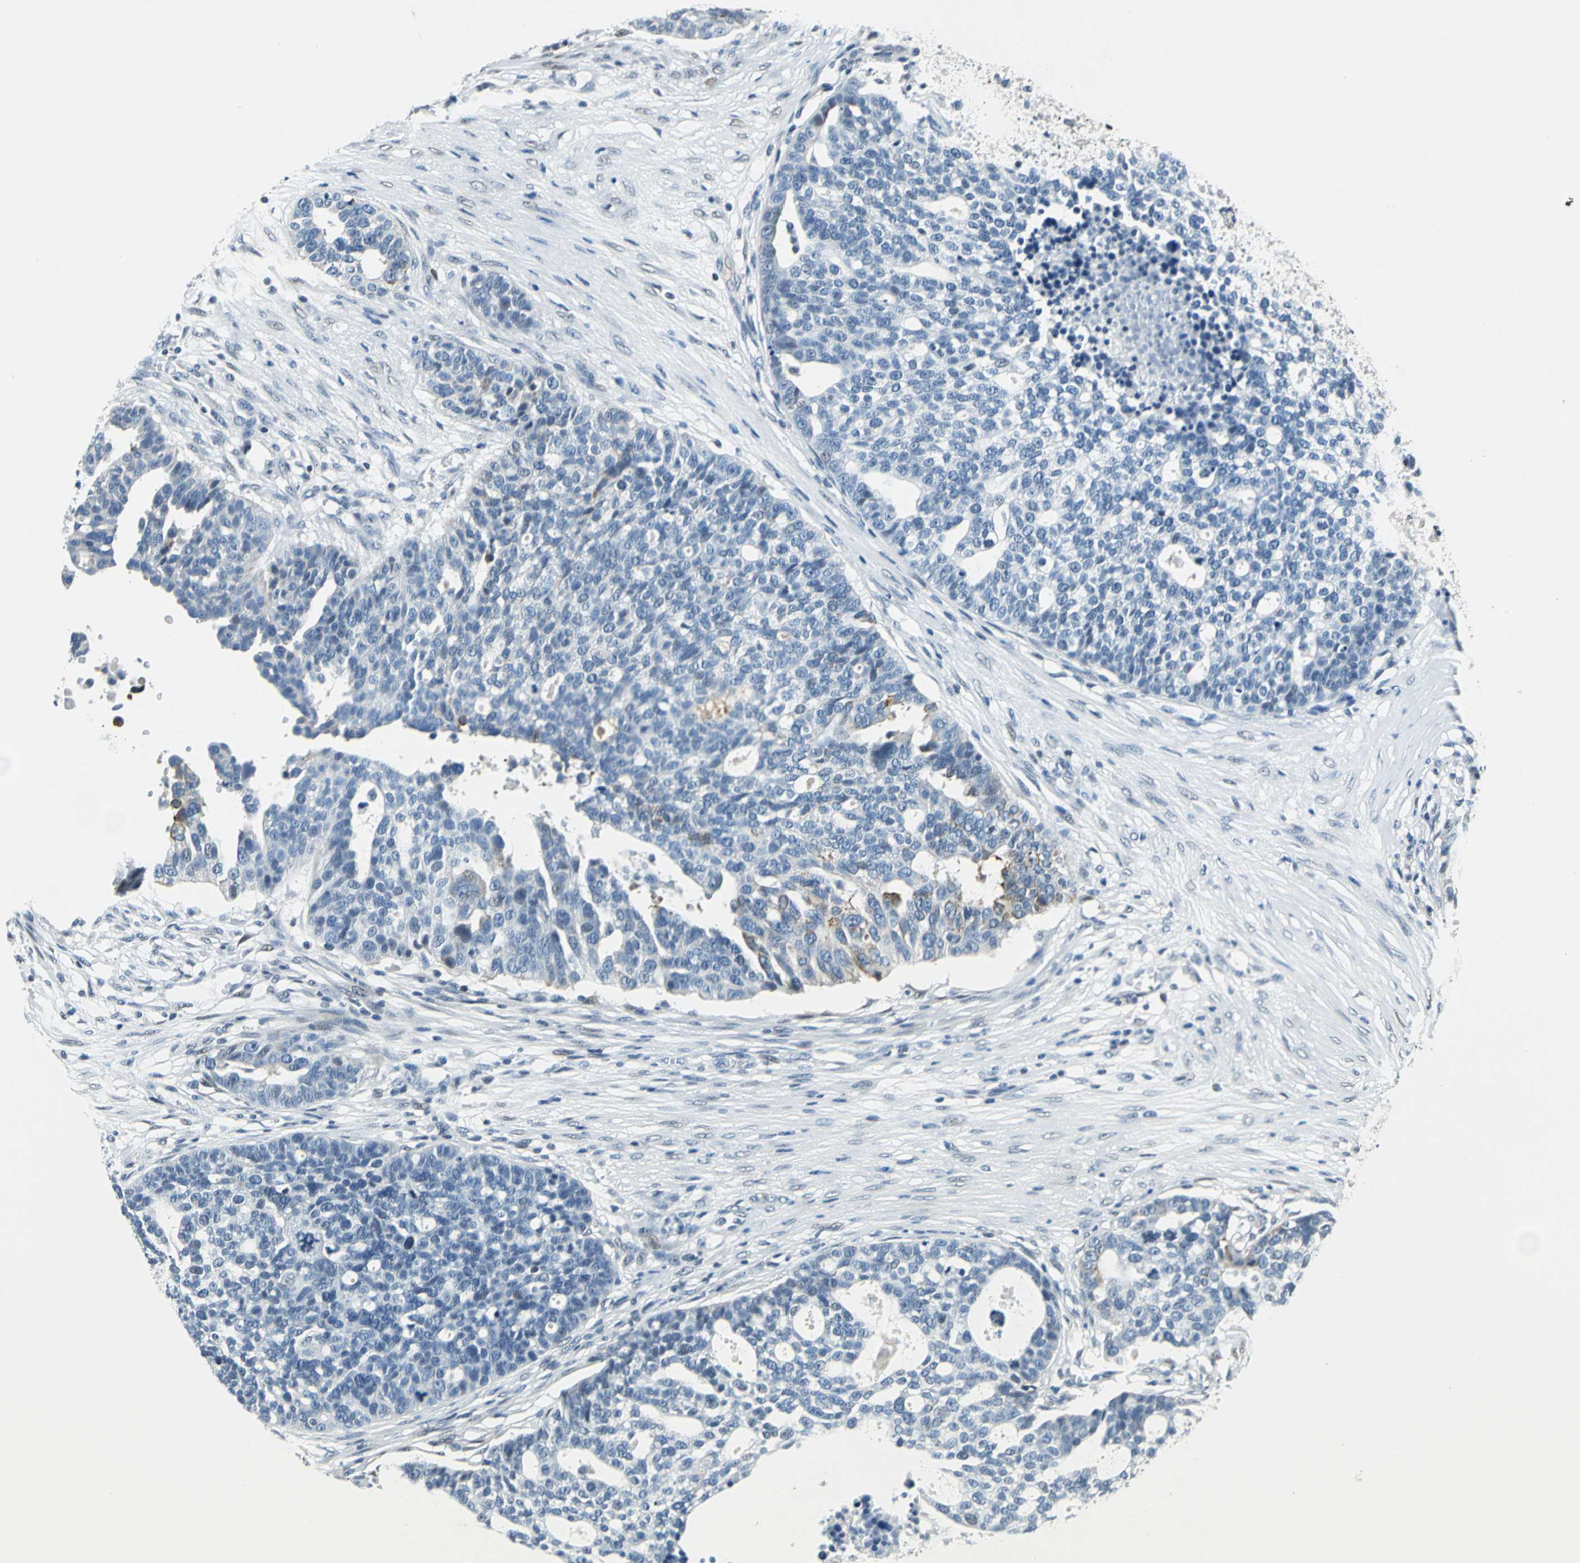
{"staining": {"intensity": "negative", "quantity": "none", "location": "none"}, "tissue": "ovarian cancer", "cell_type": "Tumor cells", "image_type": "cancer", "snomed": [{"axis": "morphology", "description": "Cystadenocarcinoma, serous, NOS"}, {"axis": "topography", "description": "Ovary"}], "caption": "High magnification brightfield microscopy of ovarian cancer stained with DAB (3,3'-diaminobenzidine) (brown) and counterstained with hematoxylin (blue): tumor cells show no significant expression. (Brightfield microscopy of DAB immunohistochemistry at high magnification).", "gene": "HCFC2", "patient": {"sex": "female", "age": 59}}